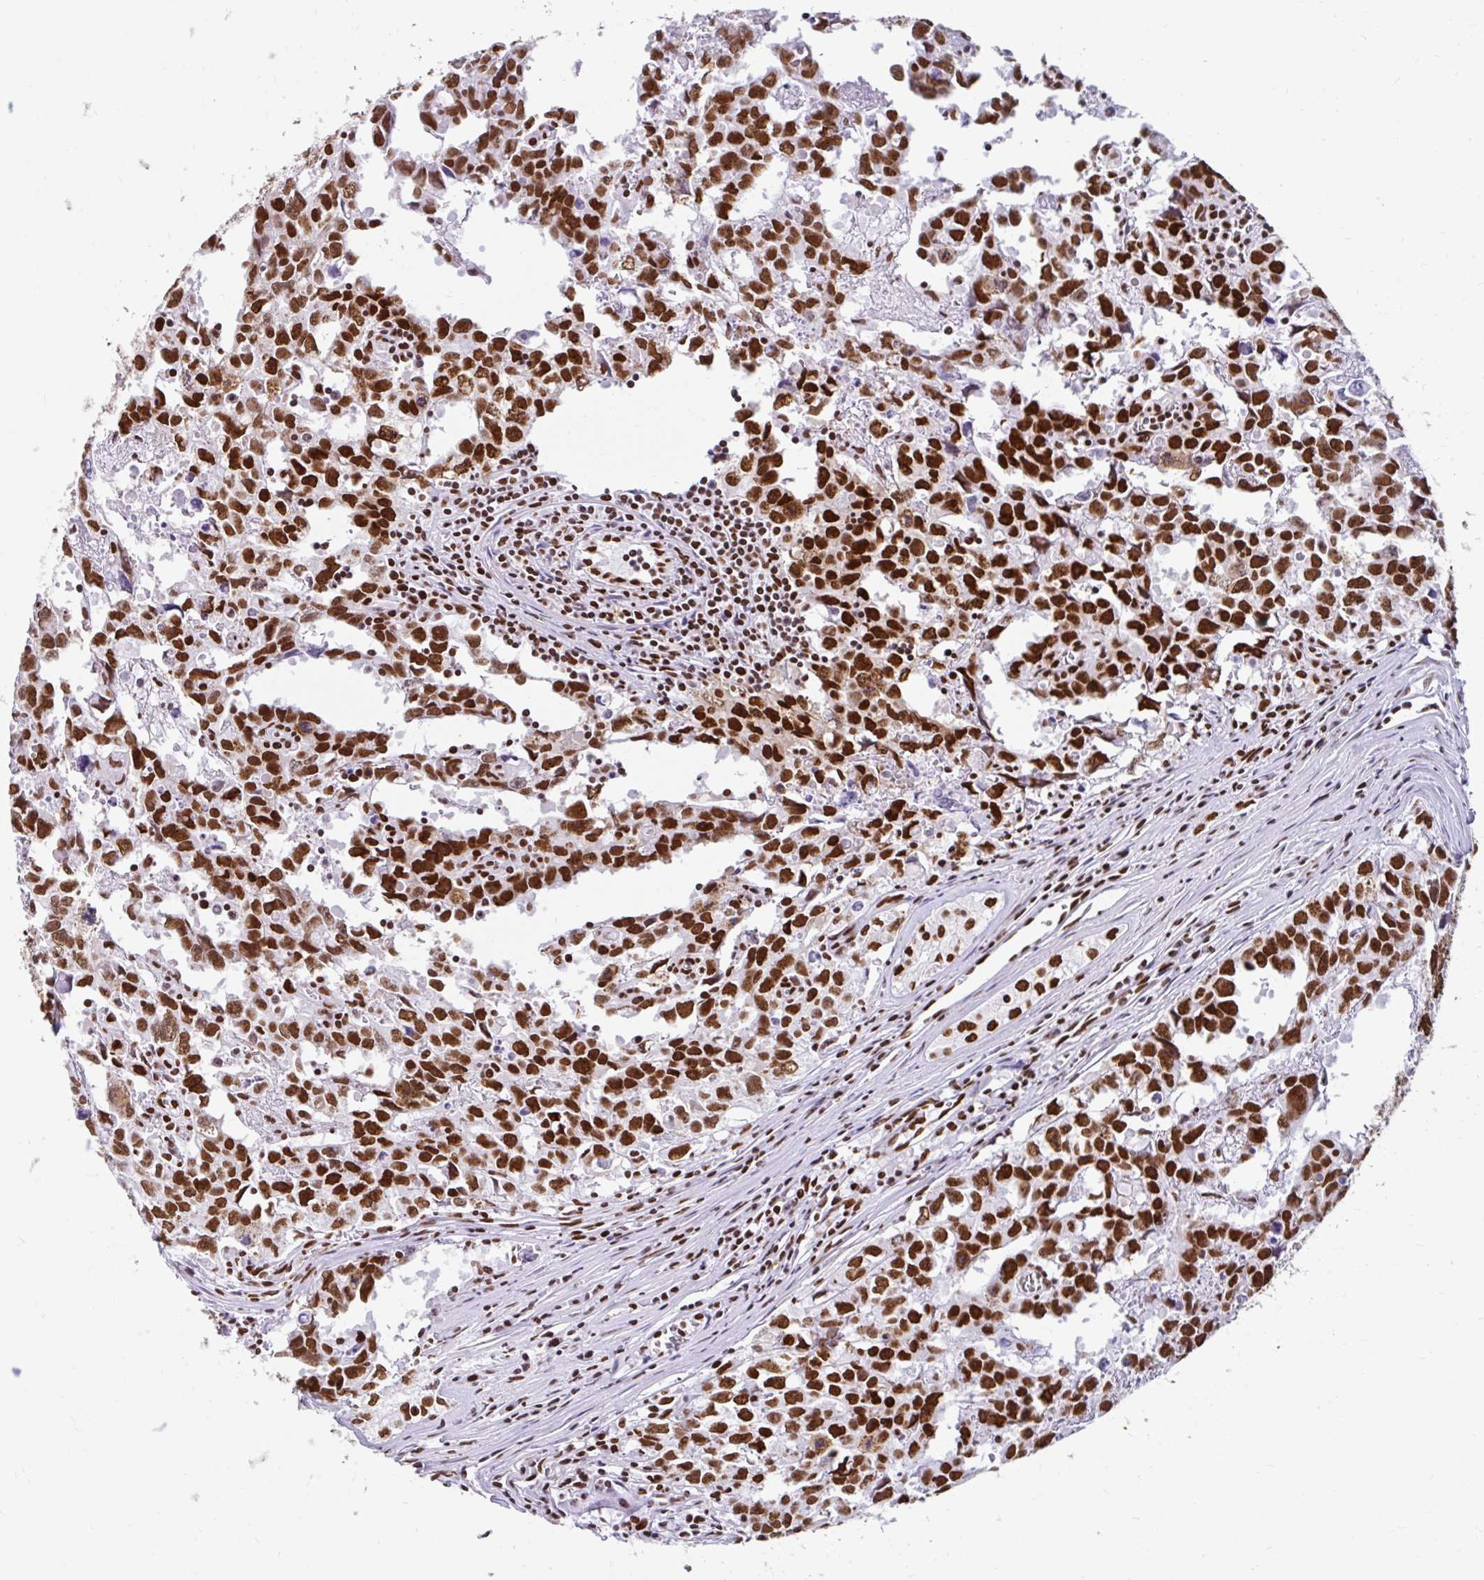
{"staining": {"intensity": "strong", "quantity": ">75%", "location": "nuclear"}, "tissue": "testis cancer", "cell_type": "Tumor cells", "image_type": "cancer", "snomed": [{"axis": "morphology", "description": "Carcinoma, Embryonal, NOS"}, {"axis": "topography", "description": "Testis"}], "caption": "Immunohistochemistry (IHC) histopathology image of neoplastic tissue: human testis cancer (embryonal carcinoma) stained using immunohistochemistry (IHC) reveals high levels of strong protein expression localized specifically in the nuclear of tumor cells, appearing as a nuclear brown color.", "gene": "KHDRBS1", "patient": {"sex": "male", "age": 22}}